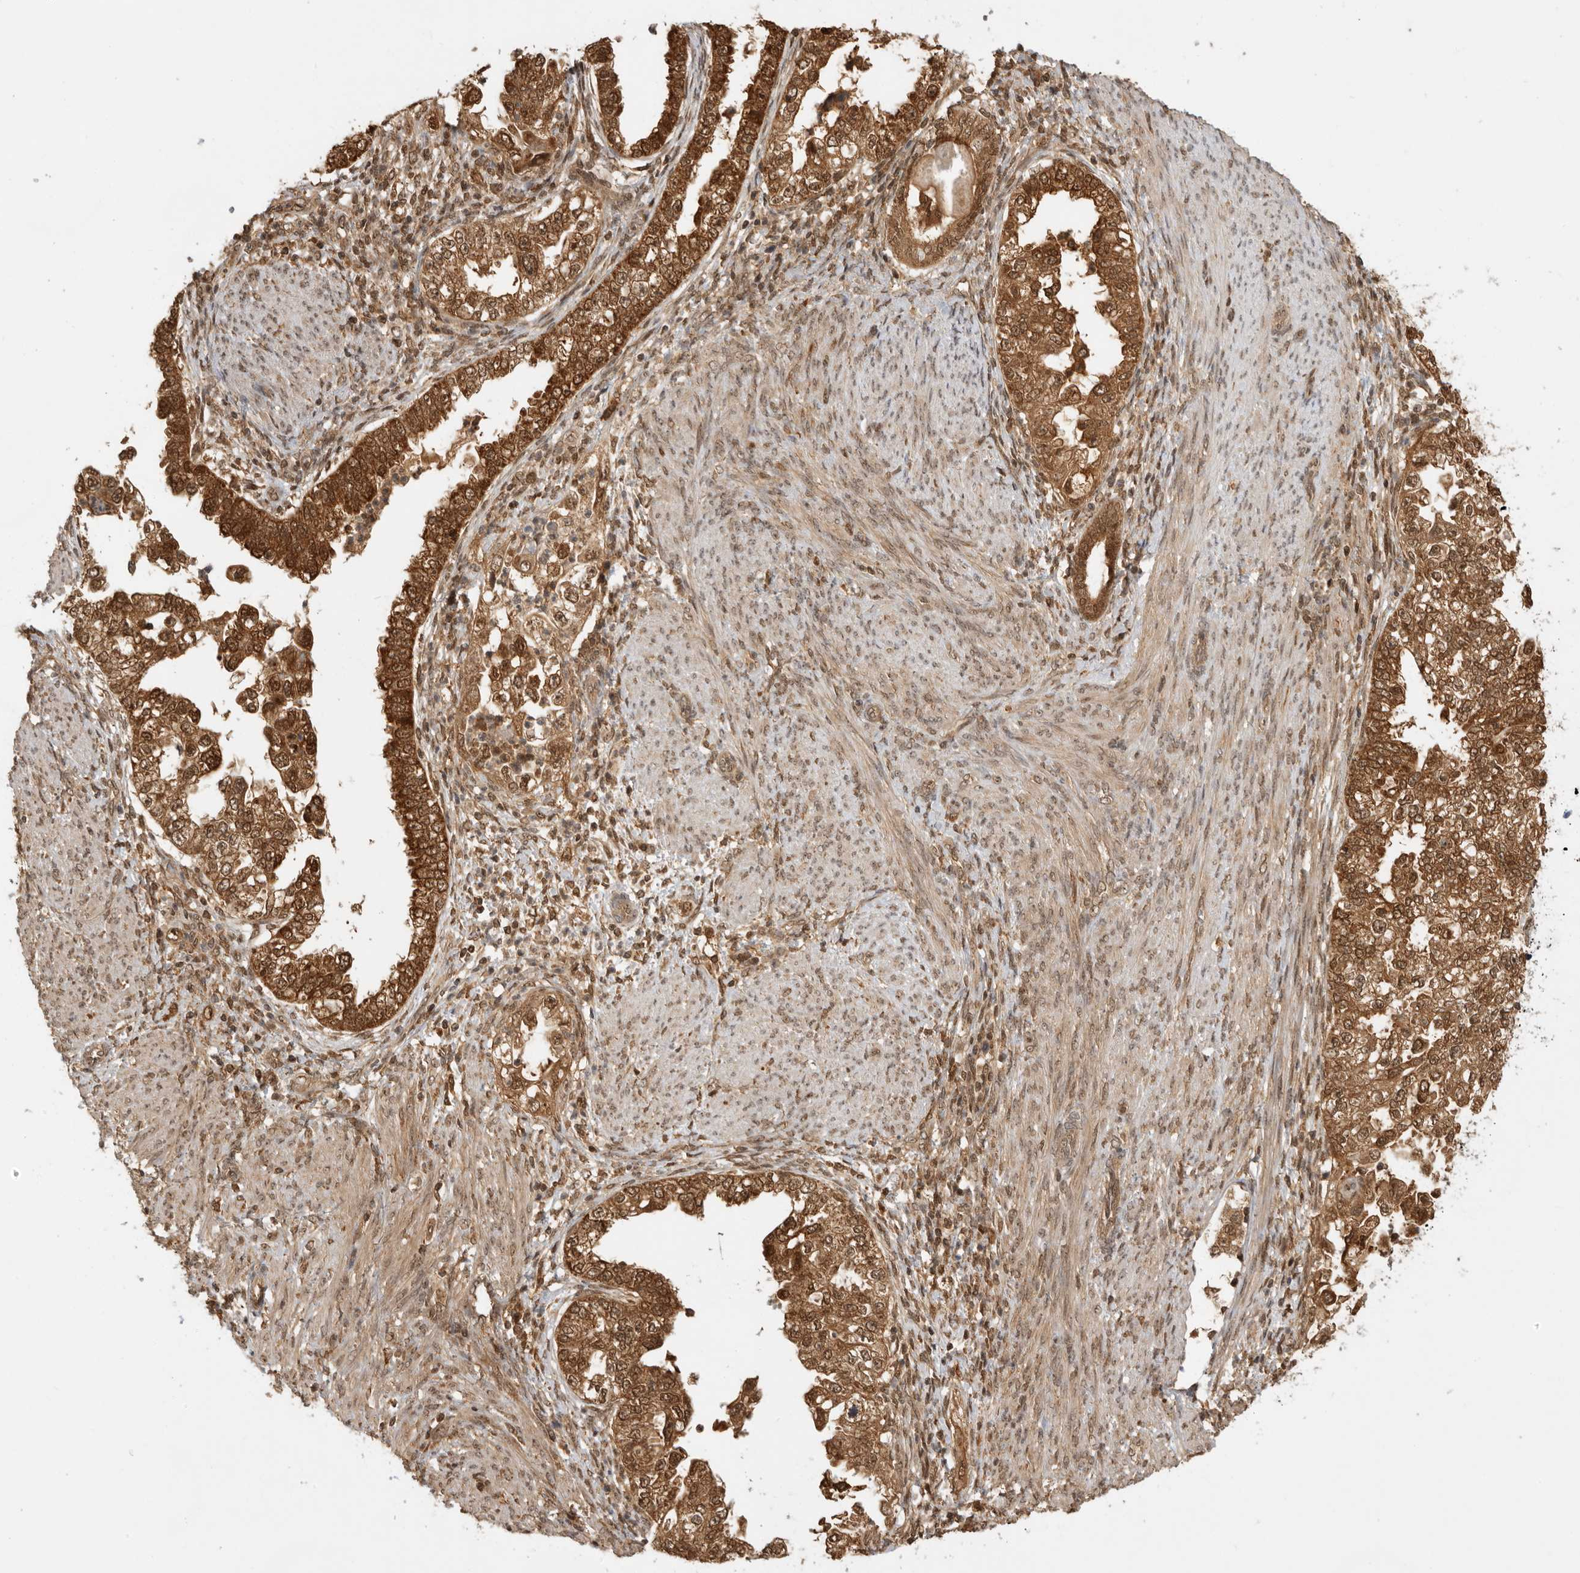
{"staining": {"intensity": "strong", "quantity": ">75%", "location": "cytoplasmic/membranous,nuclear"}, "tissue": "endometrial cancer", "cell_type": "Tumor cells", "image_type": "cancer", "snomed": [{"axis": "morphology", "description": "Adenocarcinoma, NOS"}, {"axis": "topography", "description": "Endometrium"}], "caption": "This is an image of immunohistochemistry (IHC) staining of endometrial adenocarcinoma, which shows strong expression in the cytoplasmic/membranous and nuclear of tumor cells.", "gene": "ADPRS", "patient": {"sex": "female", "age": 85}}